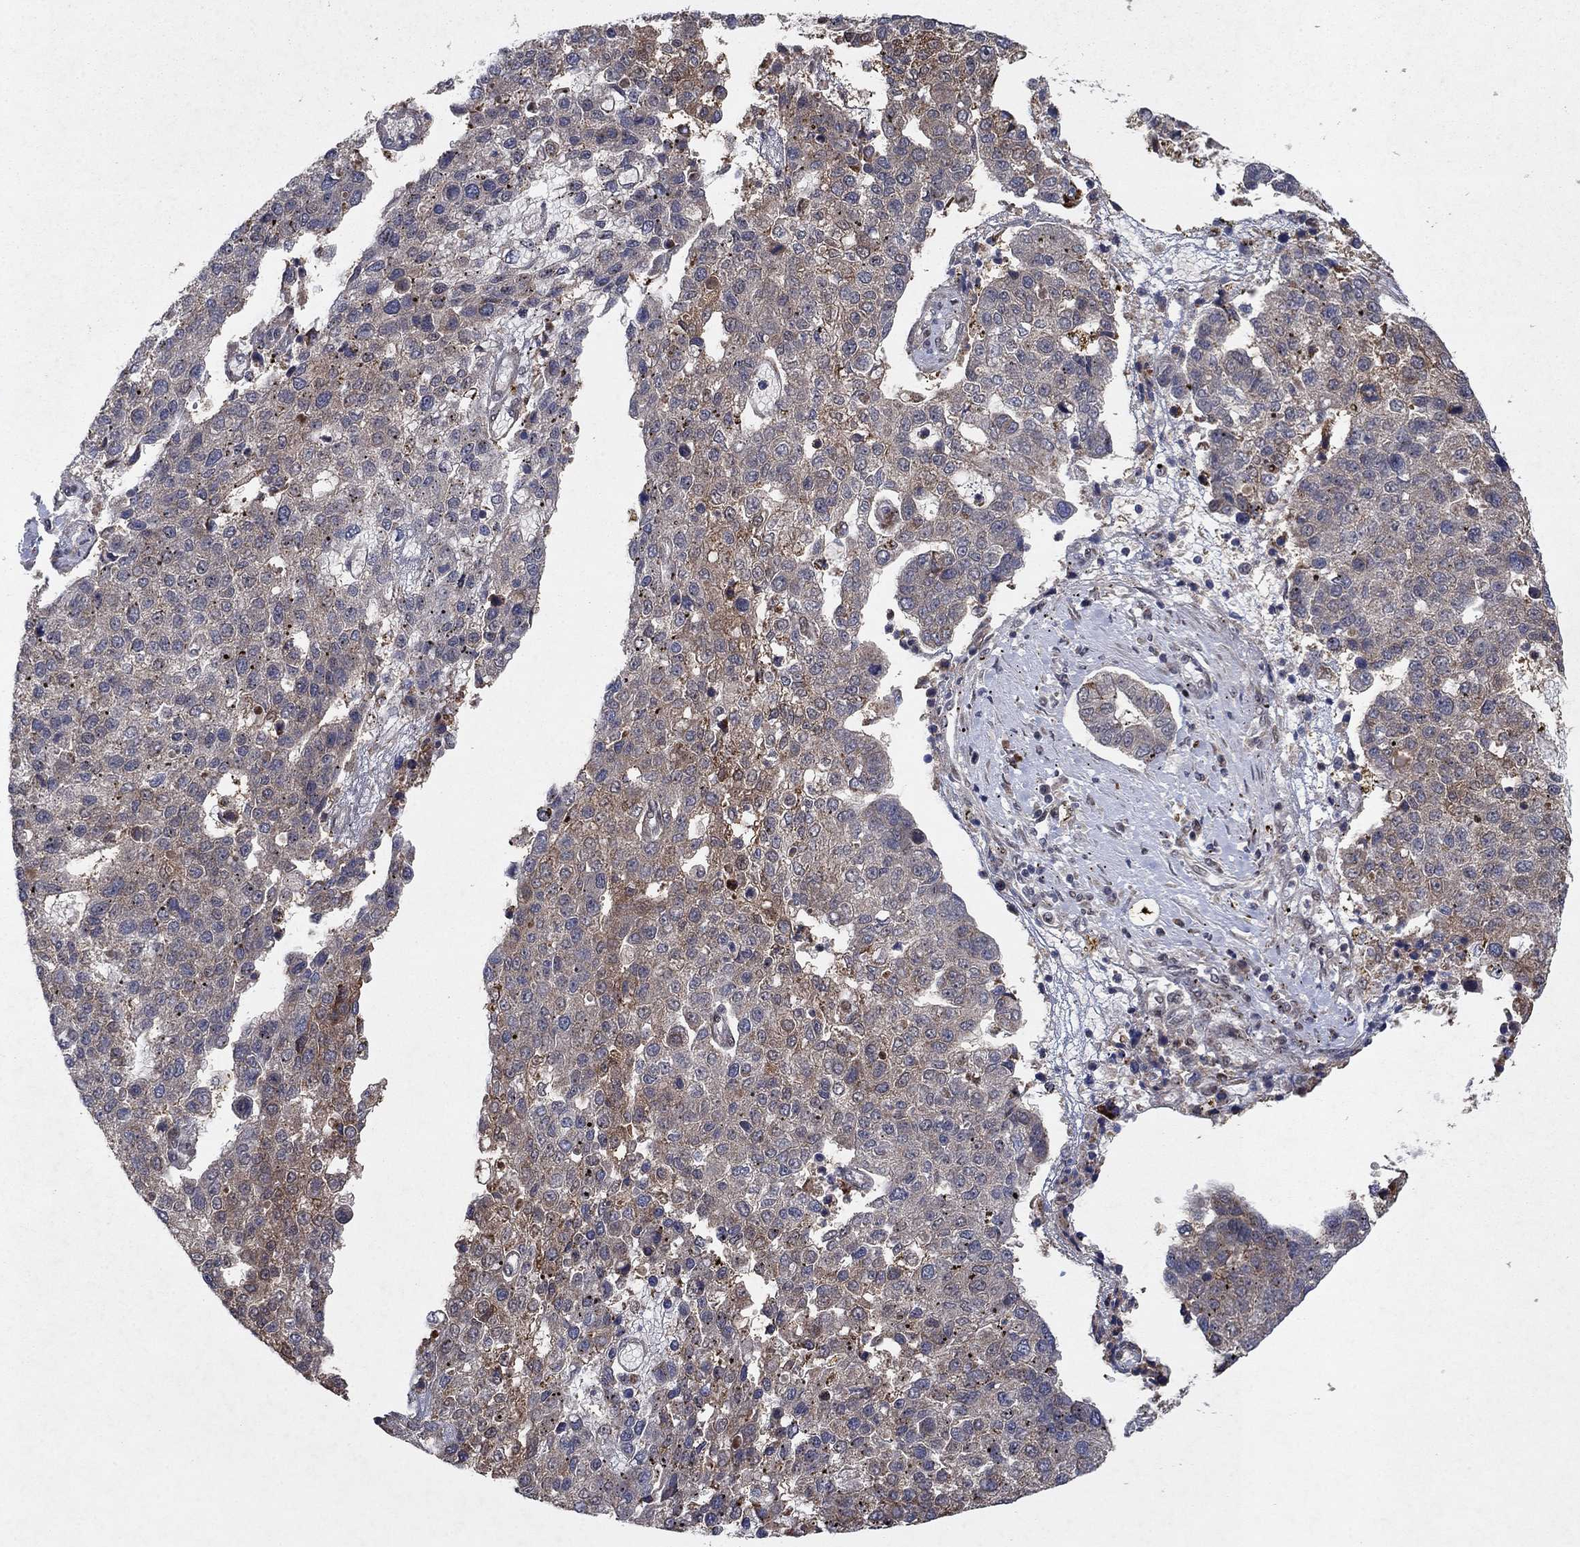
{"staining": {"intensity": "moderate", "quantity": "<25%", "location": "cytoplasmic/membranous"}, "tissue": "pancreatic cancer", "cell_type": "Tumor cells", "image_type": "cancer", "snomed": [{"axis": "morphology", "description": "Adenocarcinoma, NOS"}, {"axis": "topography", "description": "Pancreas"}], "caption": "Adenocarcinoma (pancreatic) stained for a protein demonstrates moderate cytoplasmic/membranous positivity in tumor cells.", "gene": "PRICKLE4", "patient": {"sex": "female", "age": 61}}